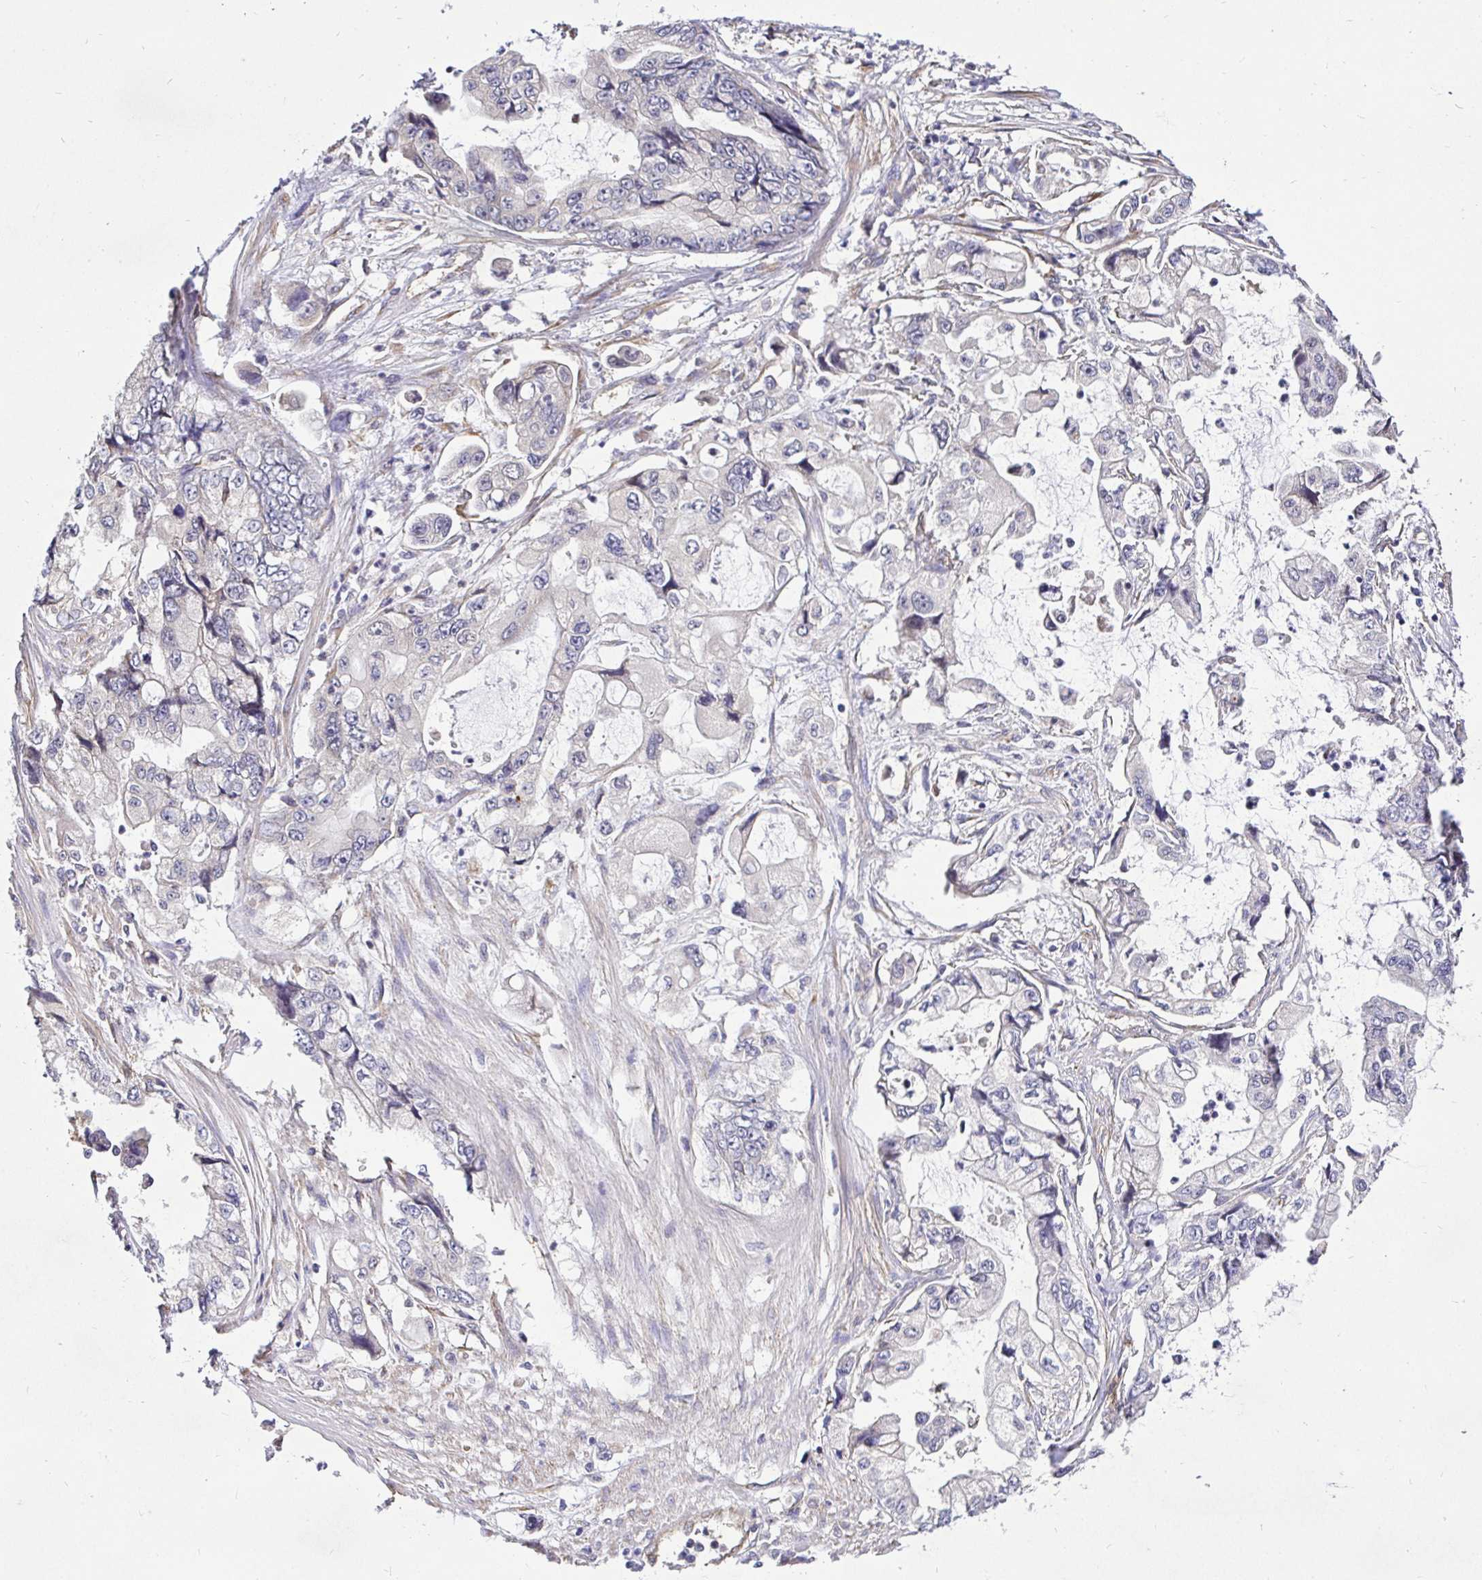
{"staining": {"intensity": "negative", "quantity": "none", "location": "none"}, "tissue": "stomach cancer", "cell_type": "Tumor cells", "image_type": "cancer", "snomed": [{"axis": "morphology", "description": "Adenocarcinoma, NOS"}, {"axis": "topography", "description": "Pancreas"}, {"axis": "topography", "description": "Stomach, upper"}, {"axis": "topography", "description": "Stomach"}], "caption": "This is an immunohistochemistry (IHC) histopathology image of stomach adenocarcinoma. There is no staining in tumor cells.", "gene": "CCDC122", "patient": {"sex": "male", "age": 77}}